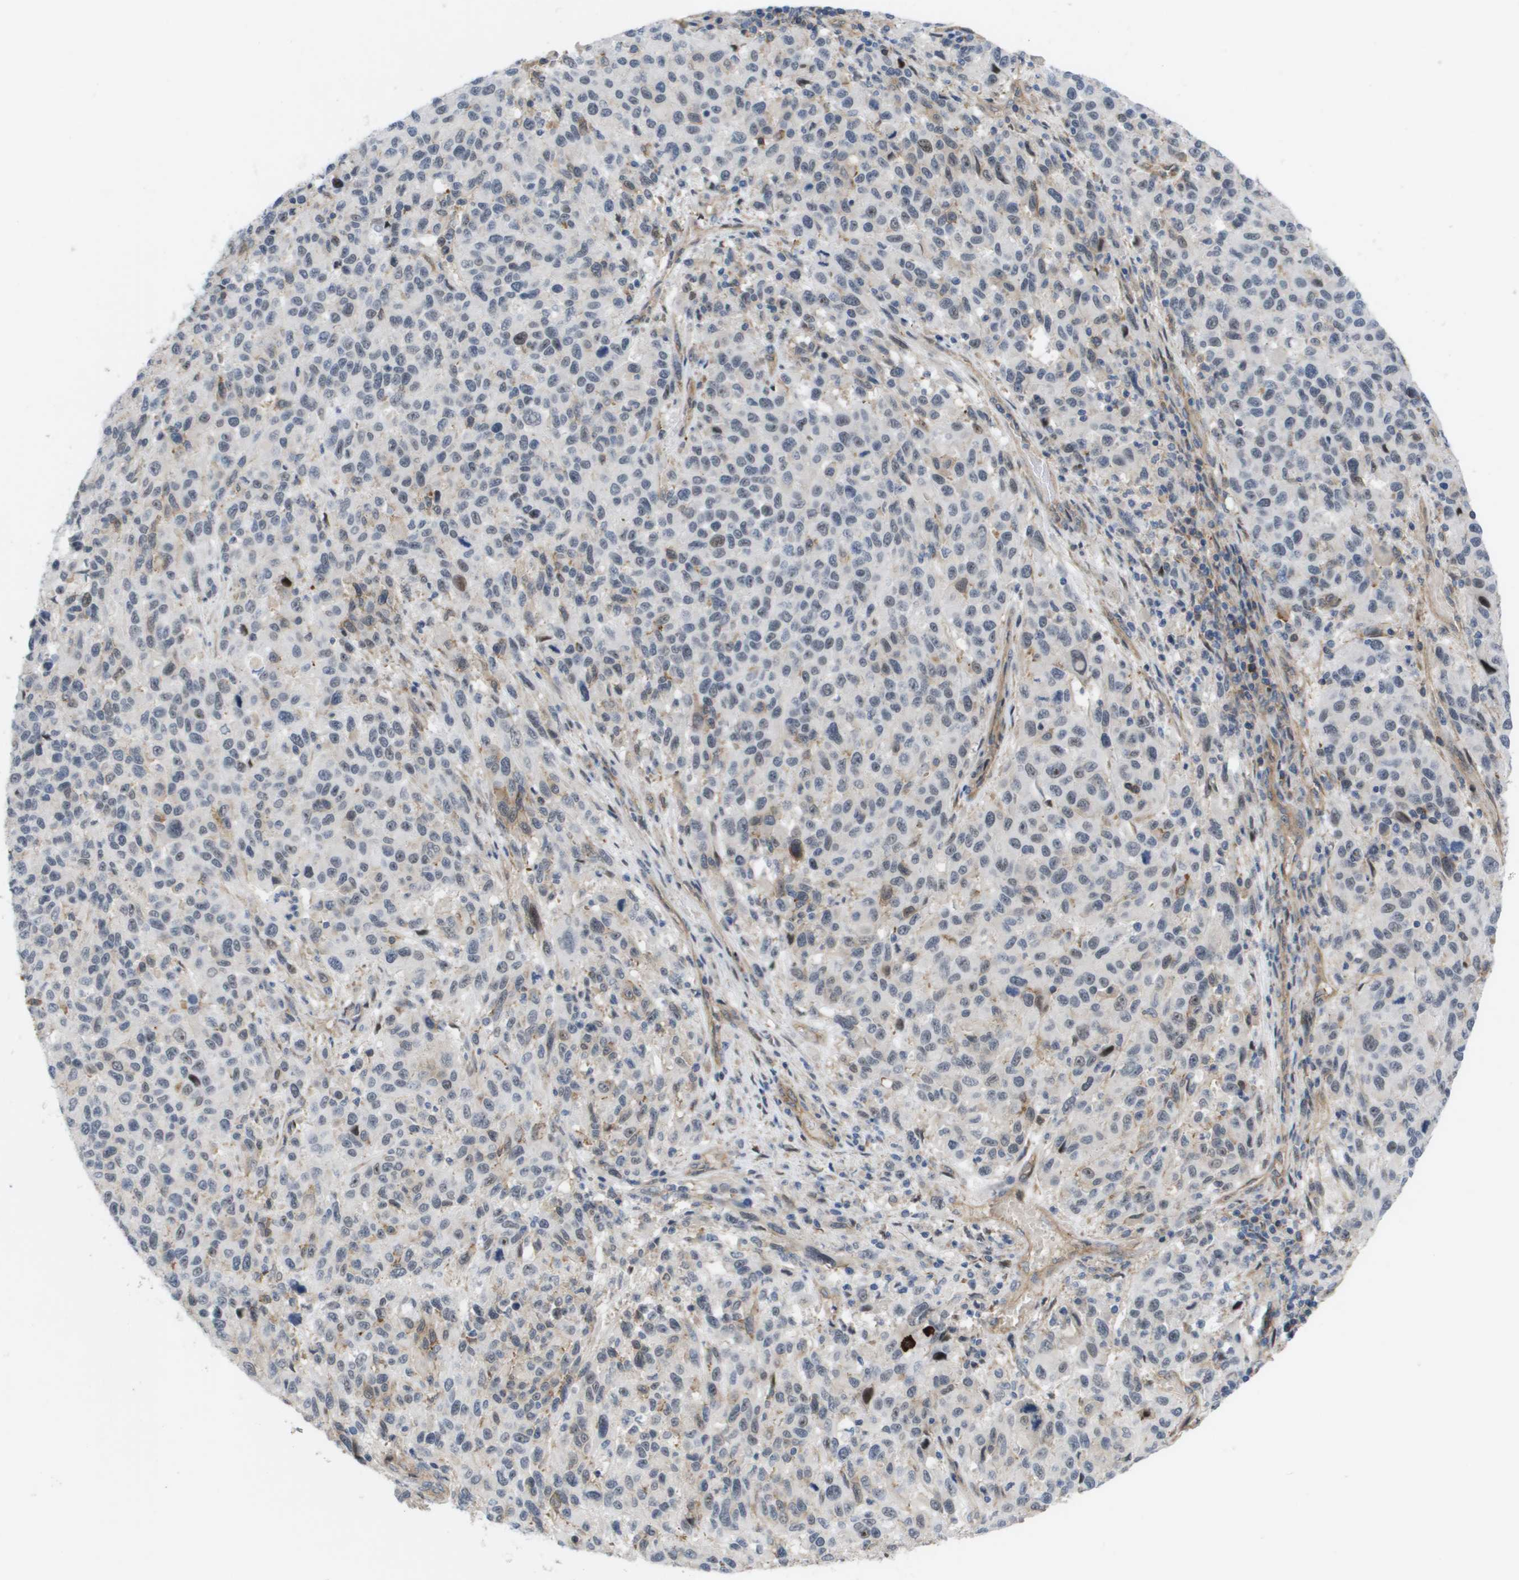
{"staining": {"intensity": "negative", "quantity": "none", "location": "none"}, "tissue": "melanoma", "cell_type": "Tumor cells", "image_type": "cancer", "snomed": [{"axis": "morphology", "description": "Malignant melanoma, Metastatic site"}, {"axis": "topography", "description": "Lymph node"}], "caption": "Immunohistochemistry of human malignant melanoma (metastatic site) shows no expression in tumor cells.", "gene": "MTARC2", "patient": {"sex": "male", "age": 61}}